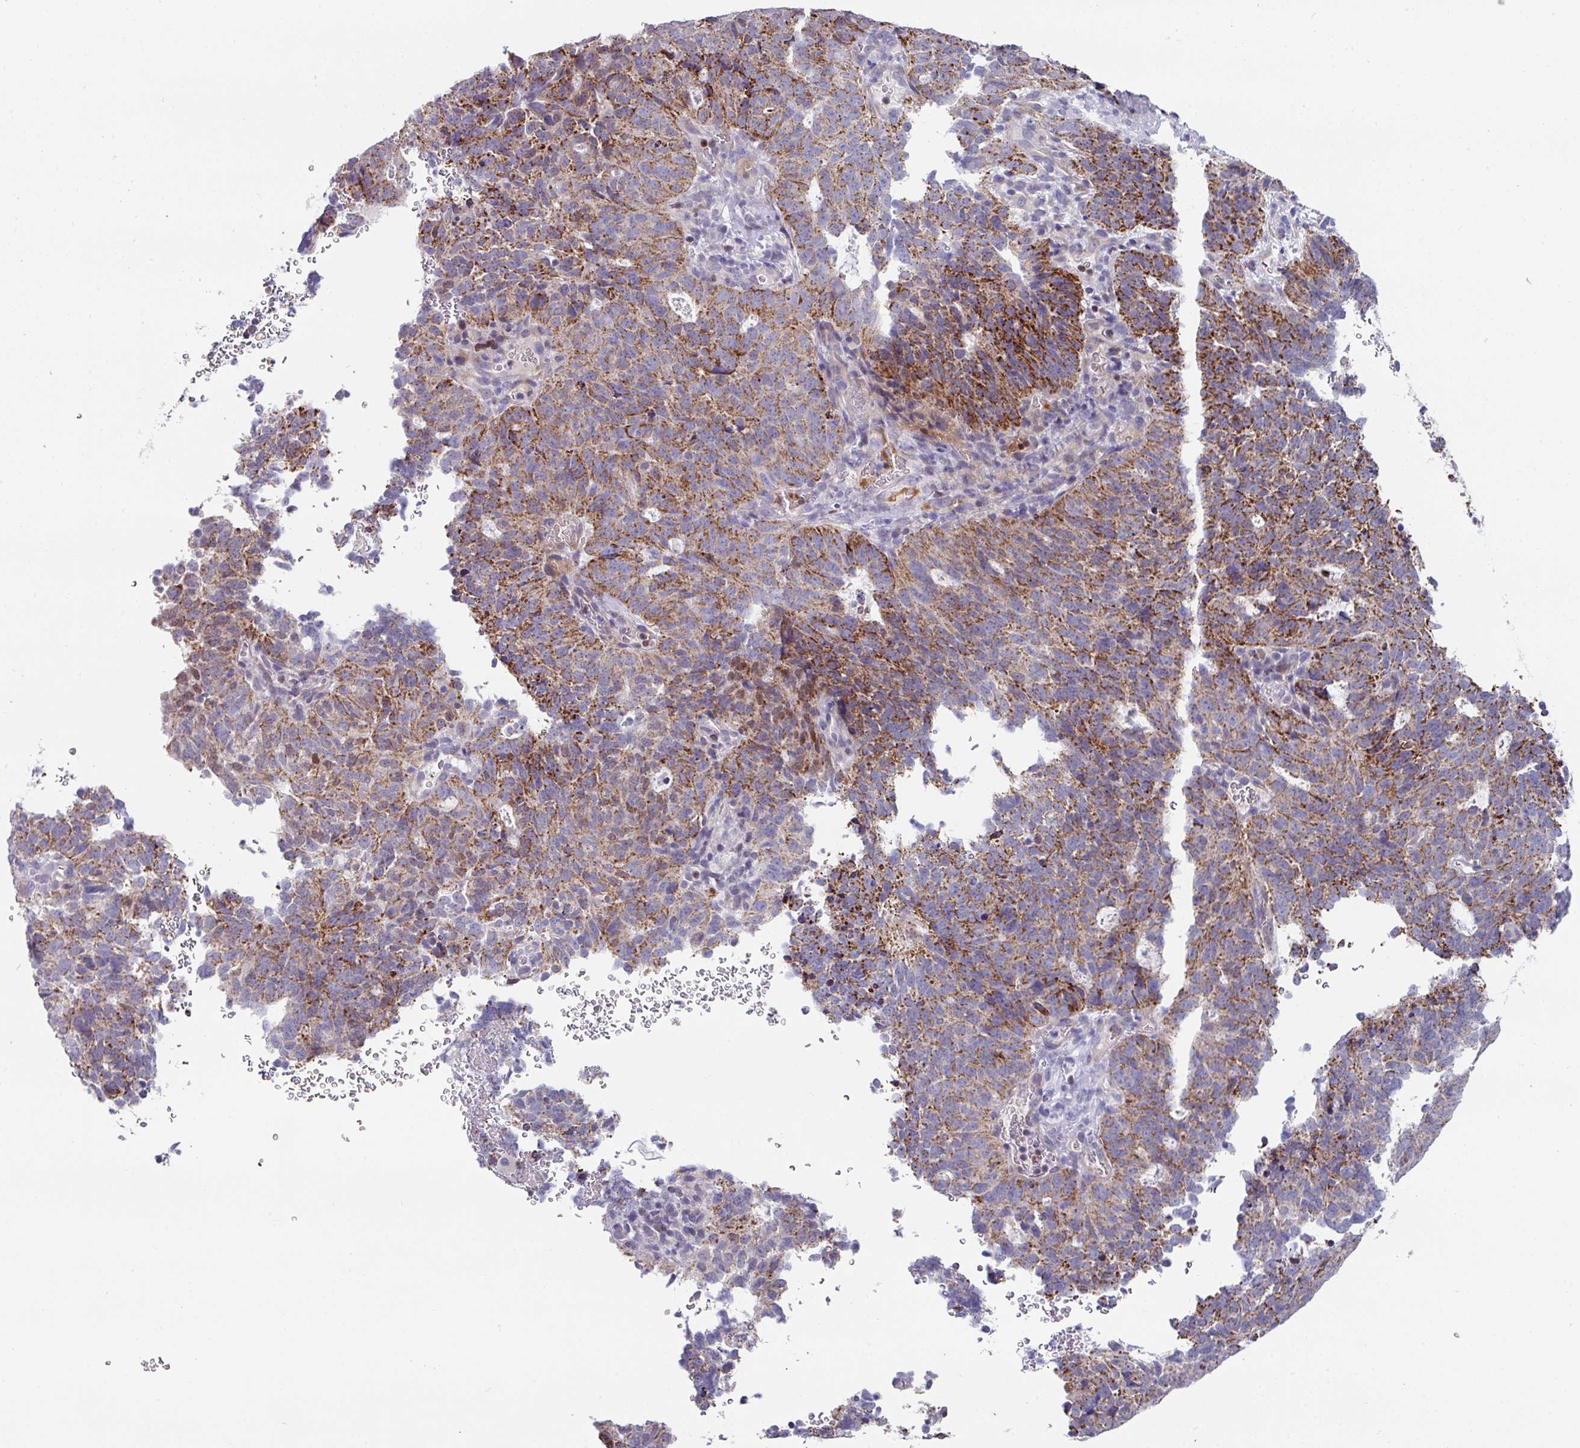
{"staining": {"intensity": "moderate", "quantity": ">75%", "location": "cytoplasmic/membranous"}, "tissue": "cervical cancer", "cell_type": "Tumor cells", "image_type": "cancer", "snomed": [{"axis": "morphology", "description": "Adenocarcinoma, NOS"}, {"axis": "topography", "description": "Cervix"}], "caption": "DAB (3,3'-diaminobenzidine) immunohistochemical staining of human adenocarcinoma (cervical) exhibits moderate cytoplasmic/membranous protein expression in about >75% of tumor cells.", "gene": "CBX7", "patient": {"sex": "female", "age": 38}}